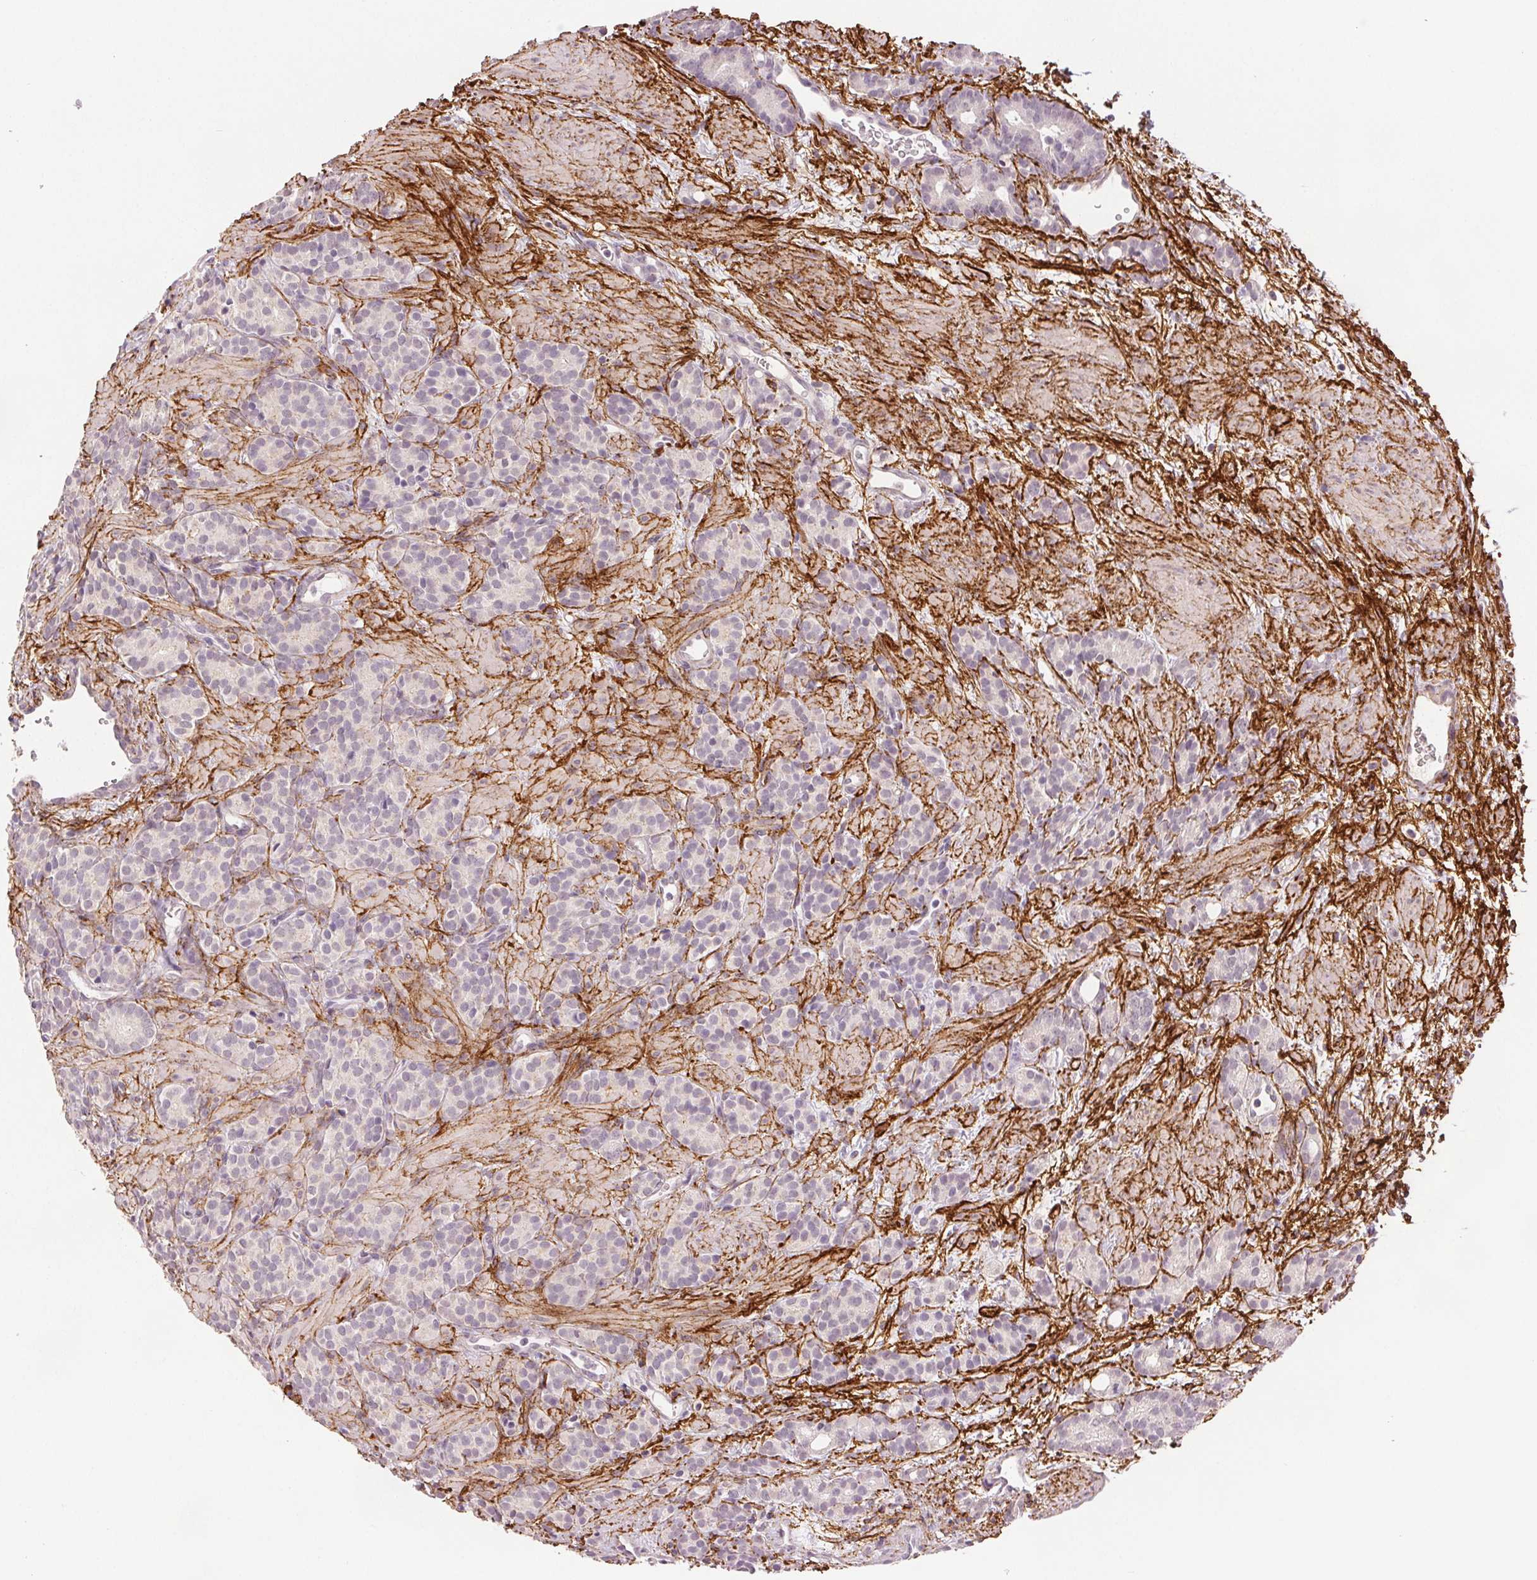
{"staining": {"intensity": "negative", "quantity": "none", "location": "none"}, "tissue": "prostate cancer", "cell_type": "Tumor cells", "image_type": "cancer", "snomed": [{"axis": "morphology", "description": "Adenocarcinoma, High grade"}, {"axis": "topography", "description": "Prostate"}], "caption": "Immunohistochemistry (IHC) photomicrograph of neoplastic tissue: human prostate cancer stained with DAB (3,3'-diaminobenzidine) displays no significant protein staining in tumor cells.", "gene": "FBN1", "patient": {"sex": "male", "age": 84}}